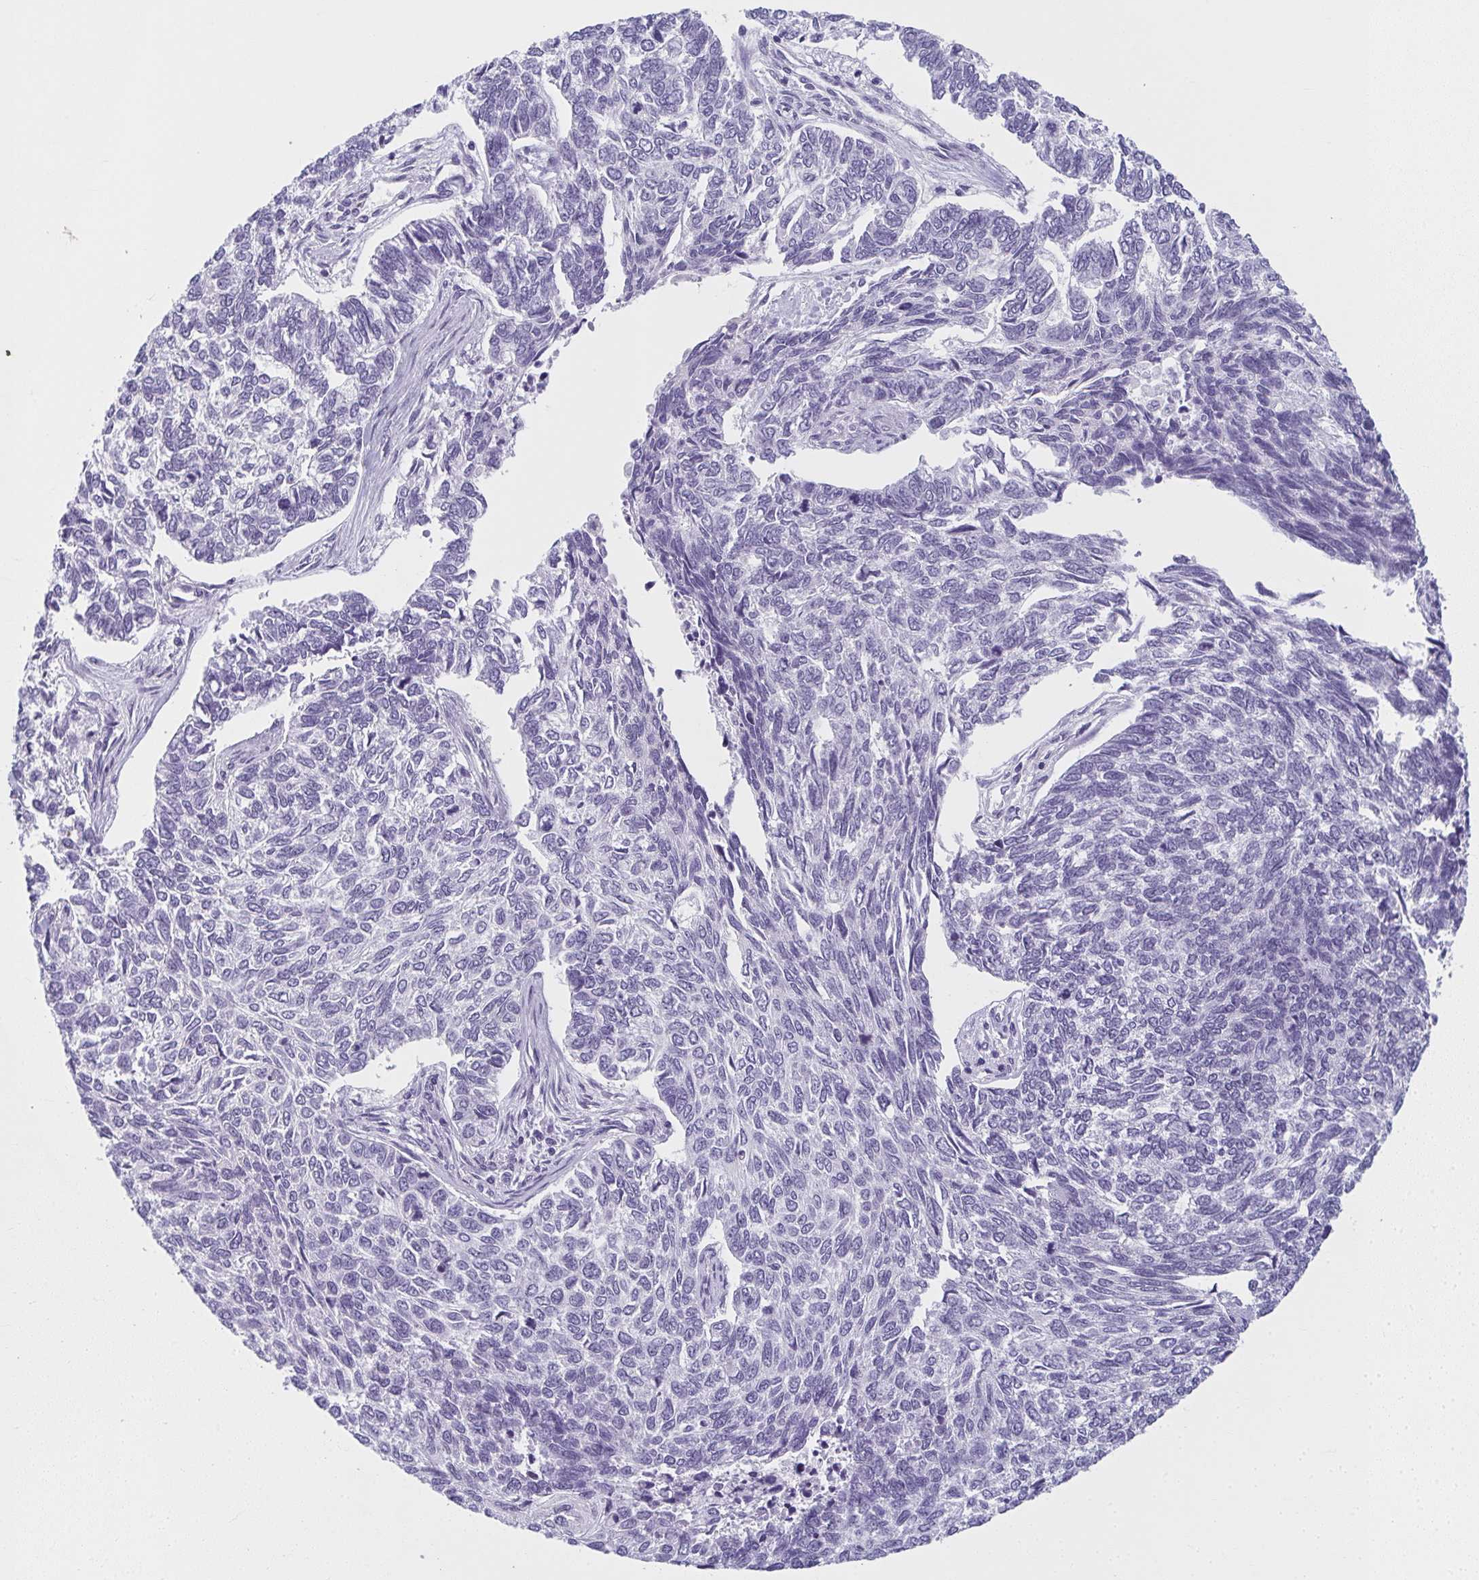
{"staining": {"intensity": "negative", "quantity": "none", "location": "none"}, "tissue": "skin cancer", "cell_type": "Tumor cells", "image_type": "cancer", "snomed": [{"axis": "morphology", "description": "Basal cell carcinoma"}, {"axis": "topography", "description": "Skin"}], "caption": "This is an immunohistochemistry (IHC) micrograph of human skin cancer. There is no expression in tumor cells.", "gene": "MOBP", "patient": {"sex": "female", "age": 65}}